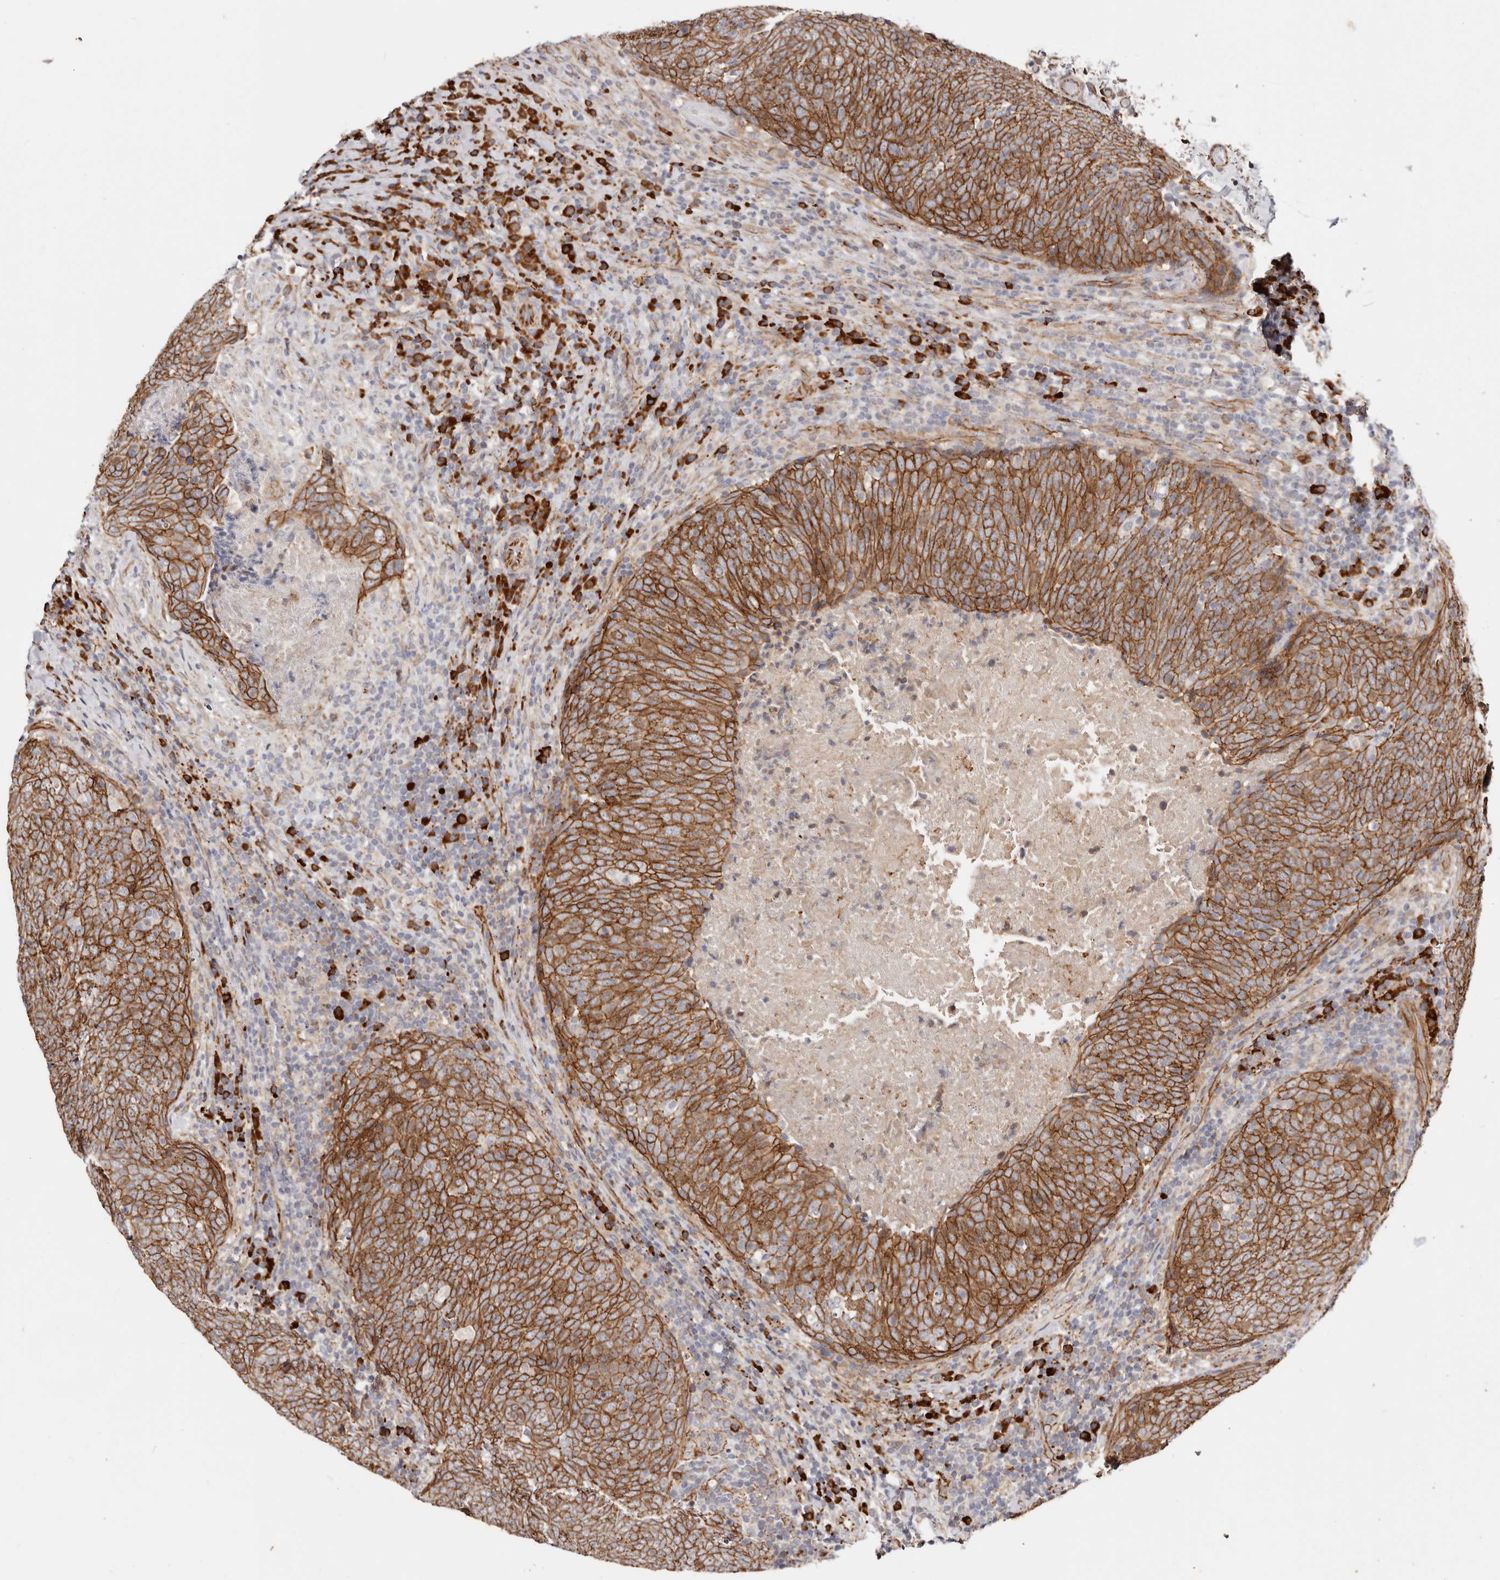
{"staining": {"intensity": "strong", "quantity": ">75%", "location": "cytoplasmic/membranous"}, "tissue": "head and neck cancer", "cell_type": "Tumor cells", "image_type": "cancer", "snomed": [{"axis": "morphology", "description": "Squamous cell carcinoma, NOS"}, {"axis": "morphology", "description": "Squamous cell carcinoma, metastatic, NOS"}, {"axis": "topography", "description": "Lymph node"}, {"axis": "topography", "description": "Head-Neck"}], "caption": "A high amount of strong cytoplasmic/membranous staining is appreciated in about >75% of tumor cells in squamous cell carcinoma (head and neck) tissue.", "gene": "CTNNB1", "patient": {"sex": "male", "age": 62}}